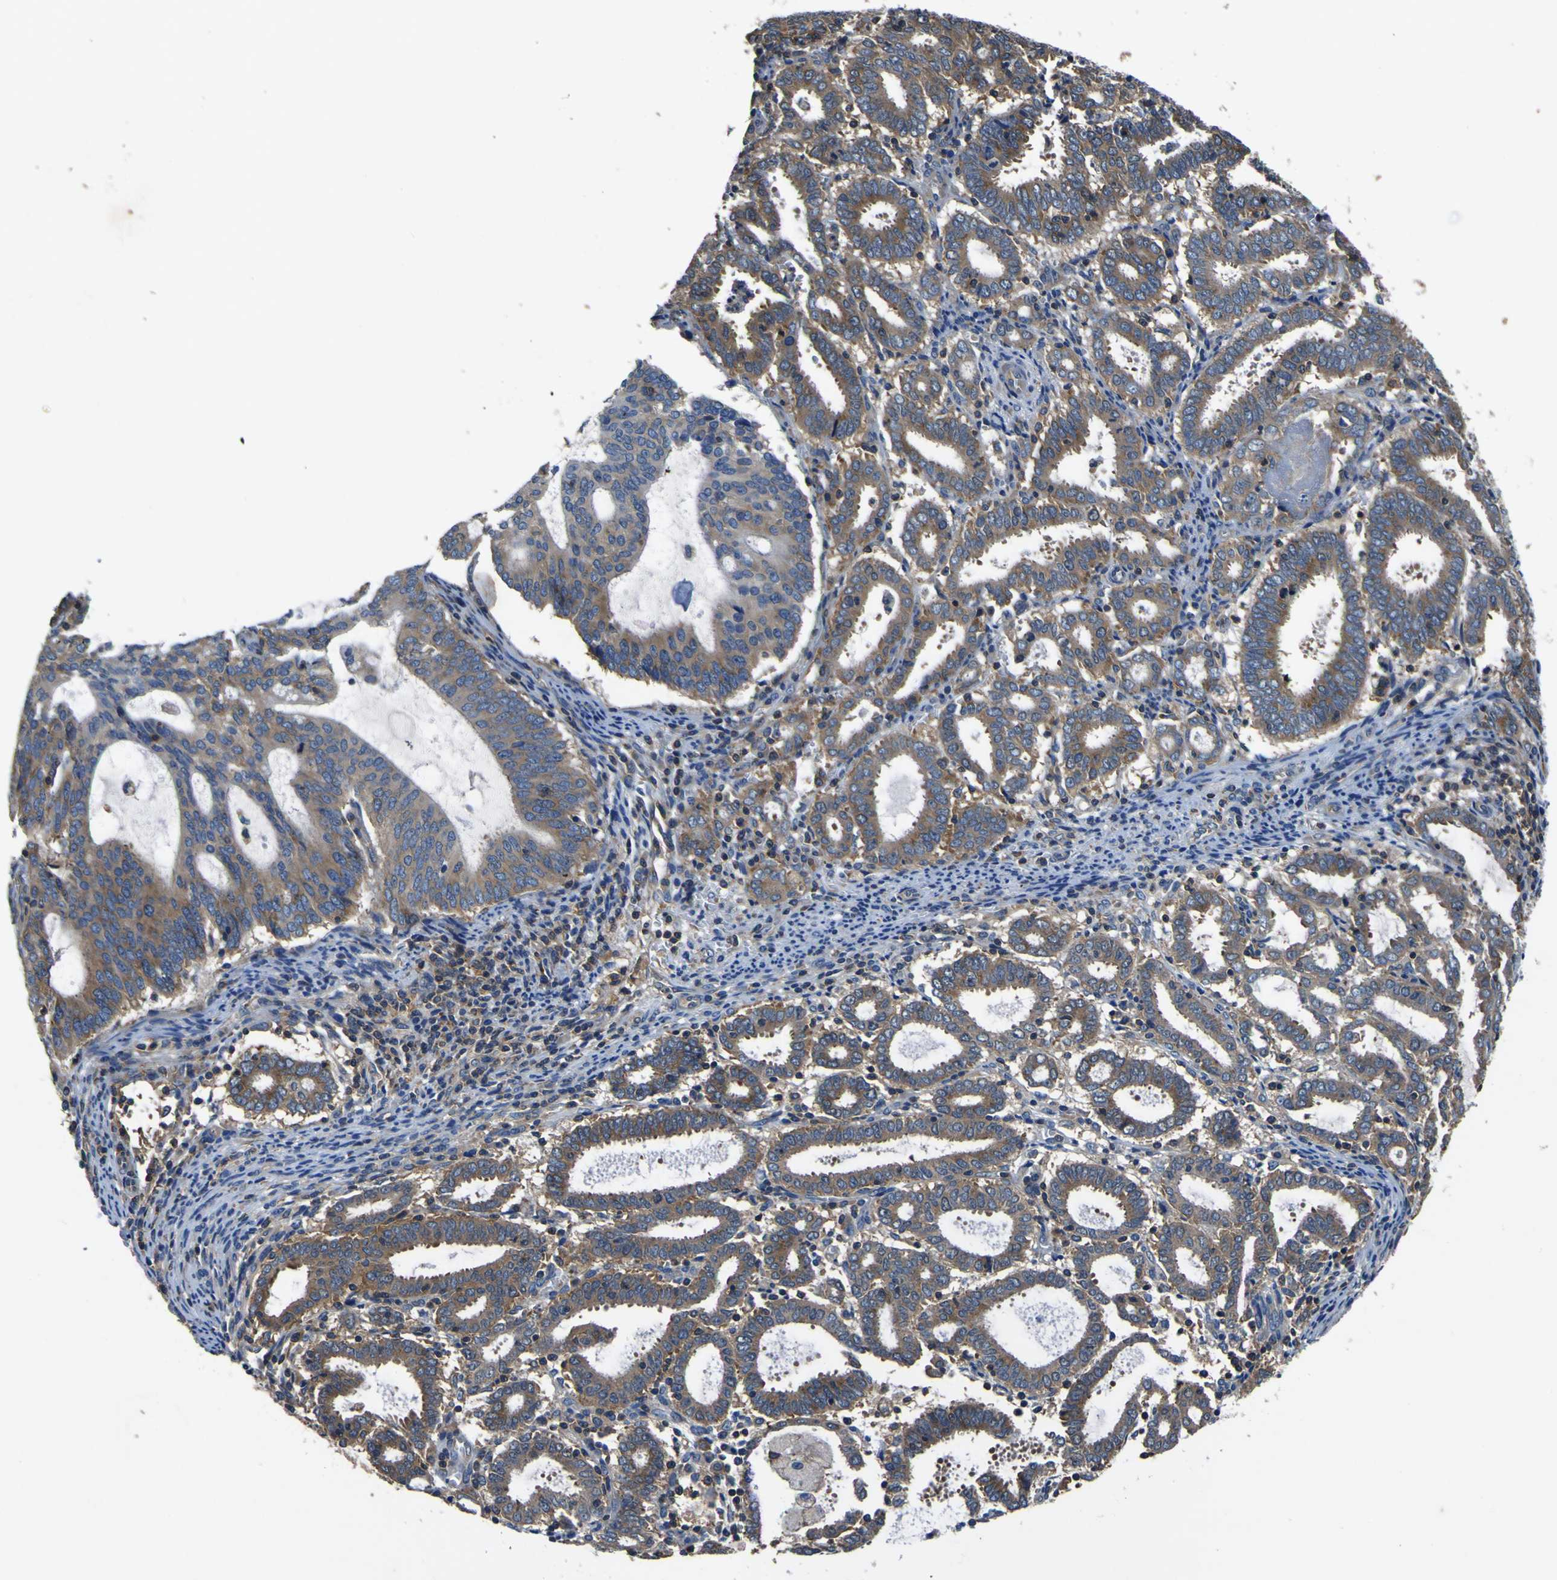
{"staining": {"intensity": "moderate", "quantity": ">75%", "location": "cytoplasmic/membranous"}, "tissue": "endometrial cancer", "cell_type": "Tumor cells", "image_type": "cancer", "snomed": [{"axis": "morphology", "description": "Adenocarcinoma, NOS"}, {"axis": "topography", "description": "Uterus"}], "caption": "DAB (3,3'-diaminobenzidine) immunohistochemical staining of endometrial adenocarcinoma exhibits moderate cytoplasmic/membranous protein staining in approximately >75% of tumor cells. (DAB = brown stain, brightfield microscopy at high magnification).", "gene": "CNR2", "patient": {"sex": "female", "age": 83}}